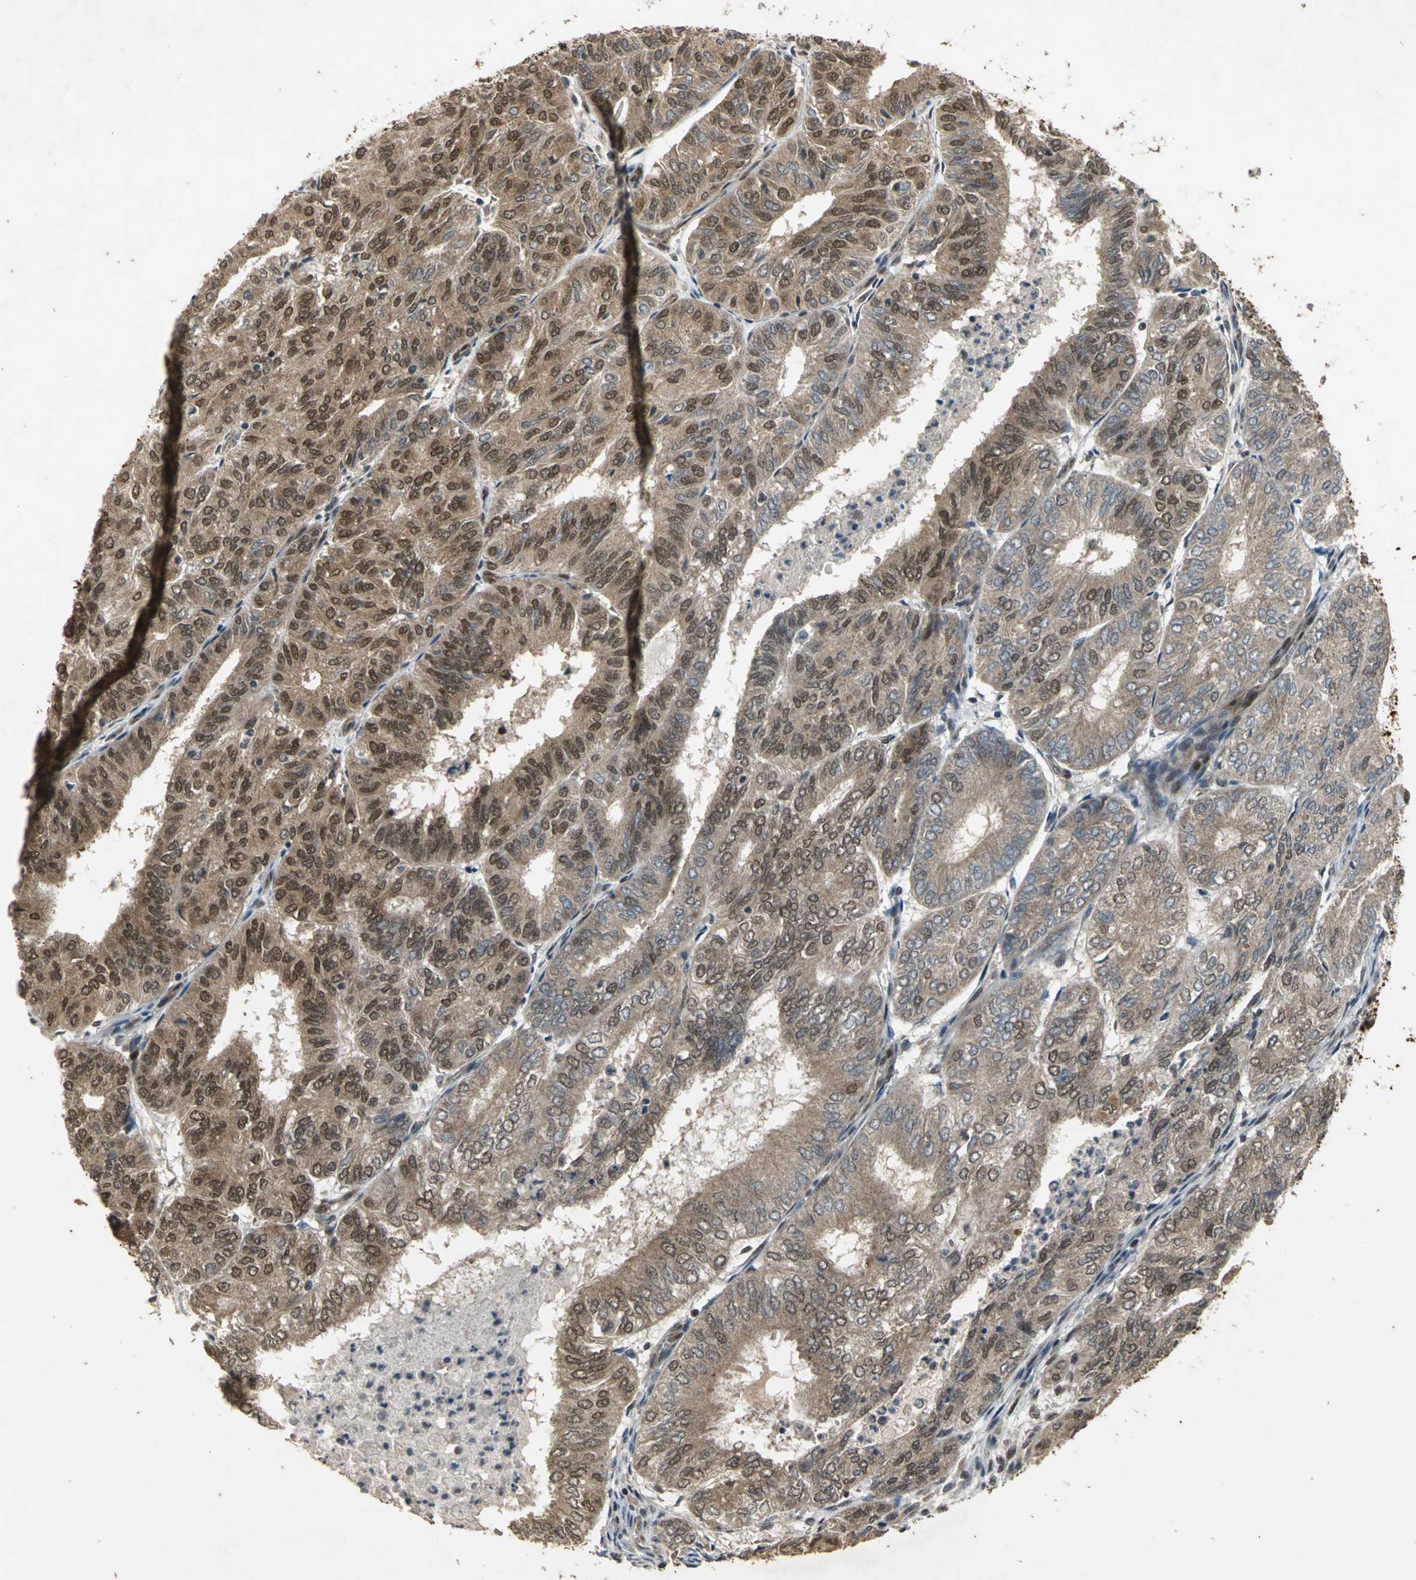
{"staining": {"intensity": "moderate", "quantity": ">75%", "location": "cytoplasmic/membranous"}, "tissue": "endometrial cancer", "cell_type": "Tumor cells", "image_type": "cancer", "snomed": [{"axis": "morphology", "description": "Adenocarcinoma, NOS"}, {"axis": "topography", "description": "Uterus"}], "caption": "Immunohistochemical staining of endometrial adenocarcinoma reveals moderate cytoplasmic/membranous protein positivity in about >75% of tumor cells. Ihc stains the protein of interest in brown and the nuclei are stained blue.", "gene": "NOTCH3", "patient": {"sex": "female", "age": 60}}